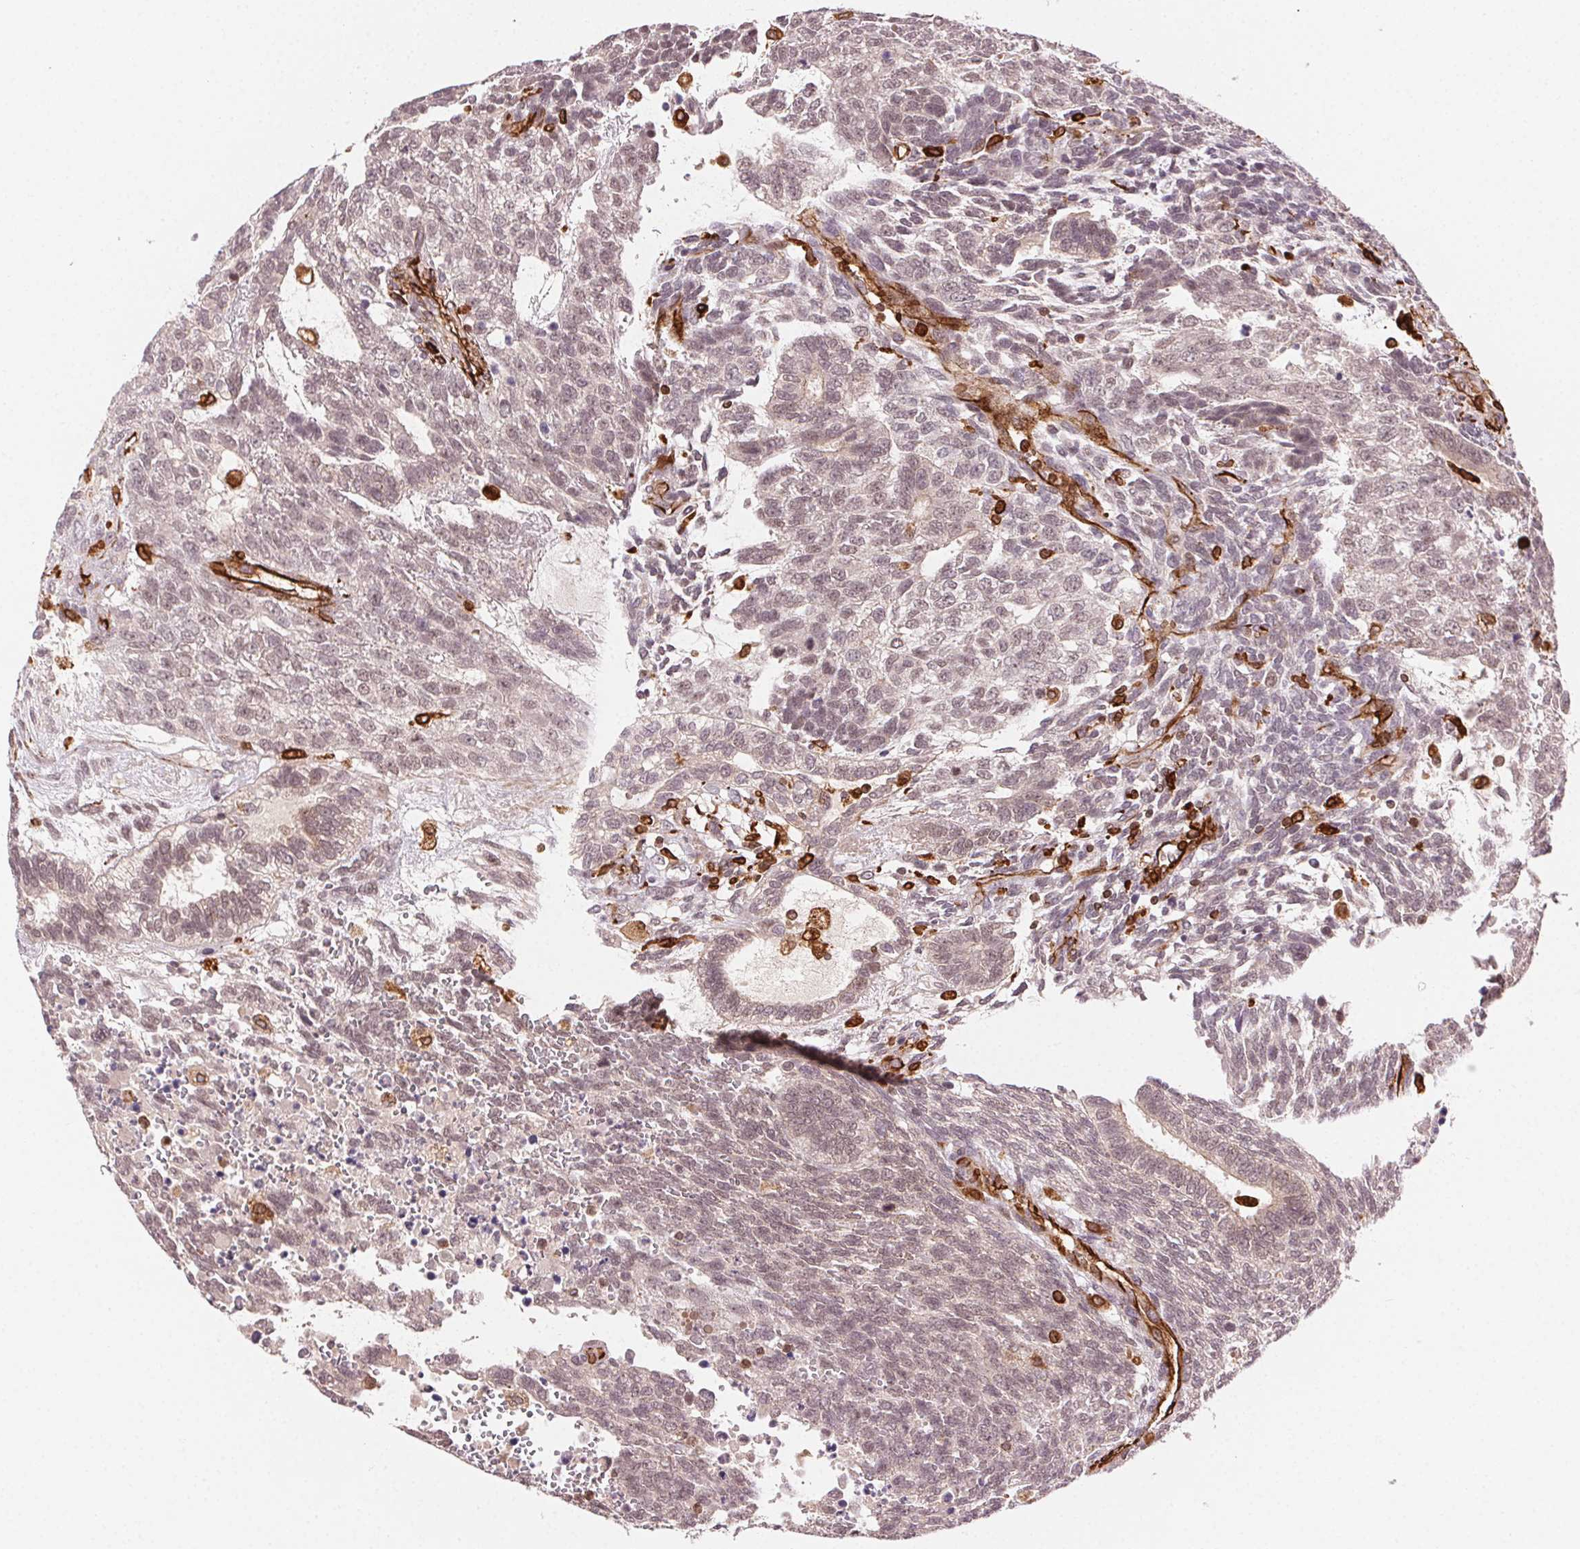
{"staining": {"intensity": "weak", "quantity": "25%-75%", "location": "cytoplasmic/membranous,nuclear"}, "tissue": "testis cancer", "cell_type": "Tumor cells", "image_type": "cancer", "snomed": [{"axis": "morphology", "description": "Carcinoma, Embryonal, NOS"}, {"axis": "topography", "description": "Testis"}], "caption": "DAB (3,3'-diaminobenzidine) immunohistochemical staining of testis embryonal carcinoma demonstrates weak cytoplasmic/membranous and nuclear protein staining in approximately 25%-75% of tumor cells.", "gene": "RNASET2", "patient": {"sex": "male", "age": 23}}